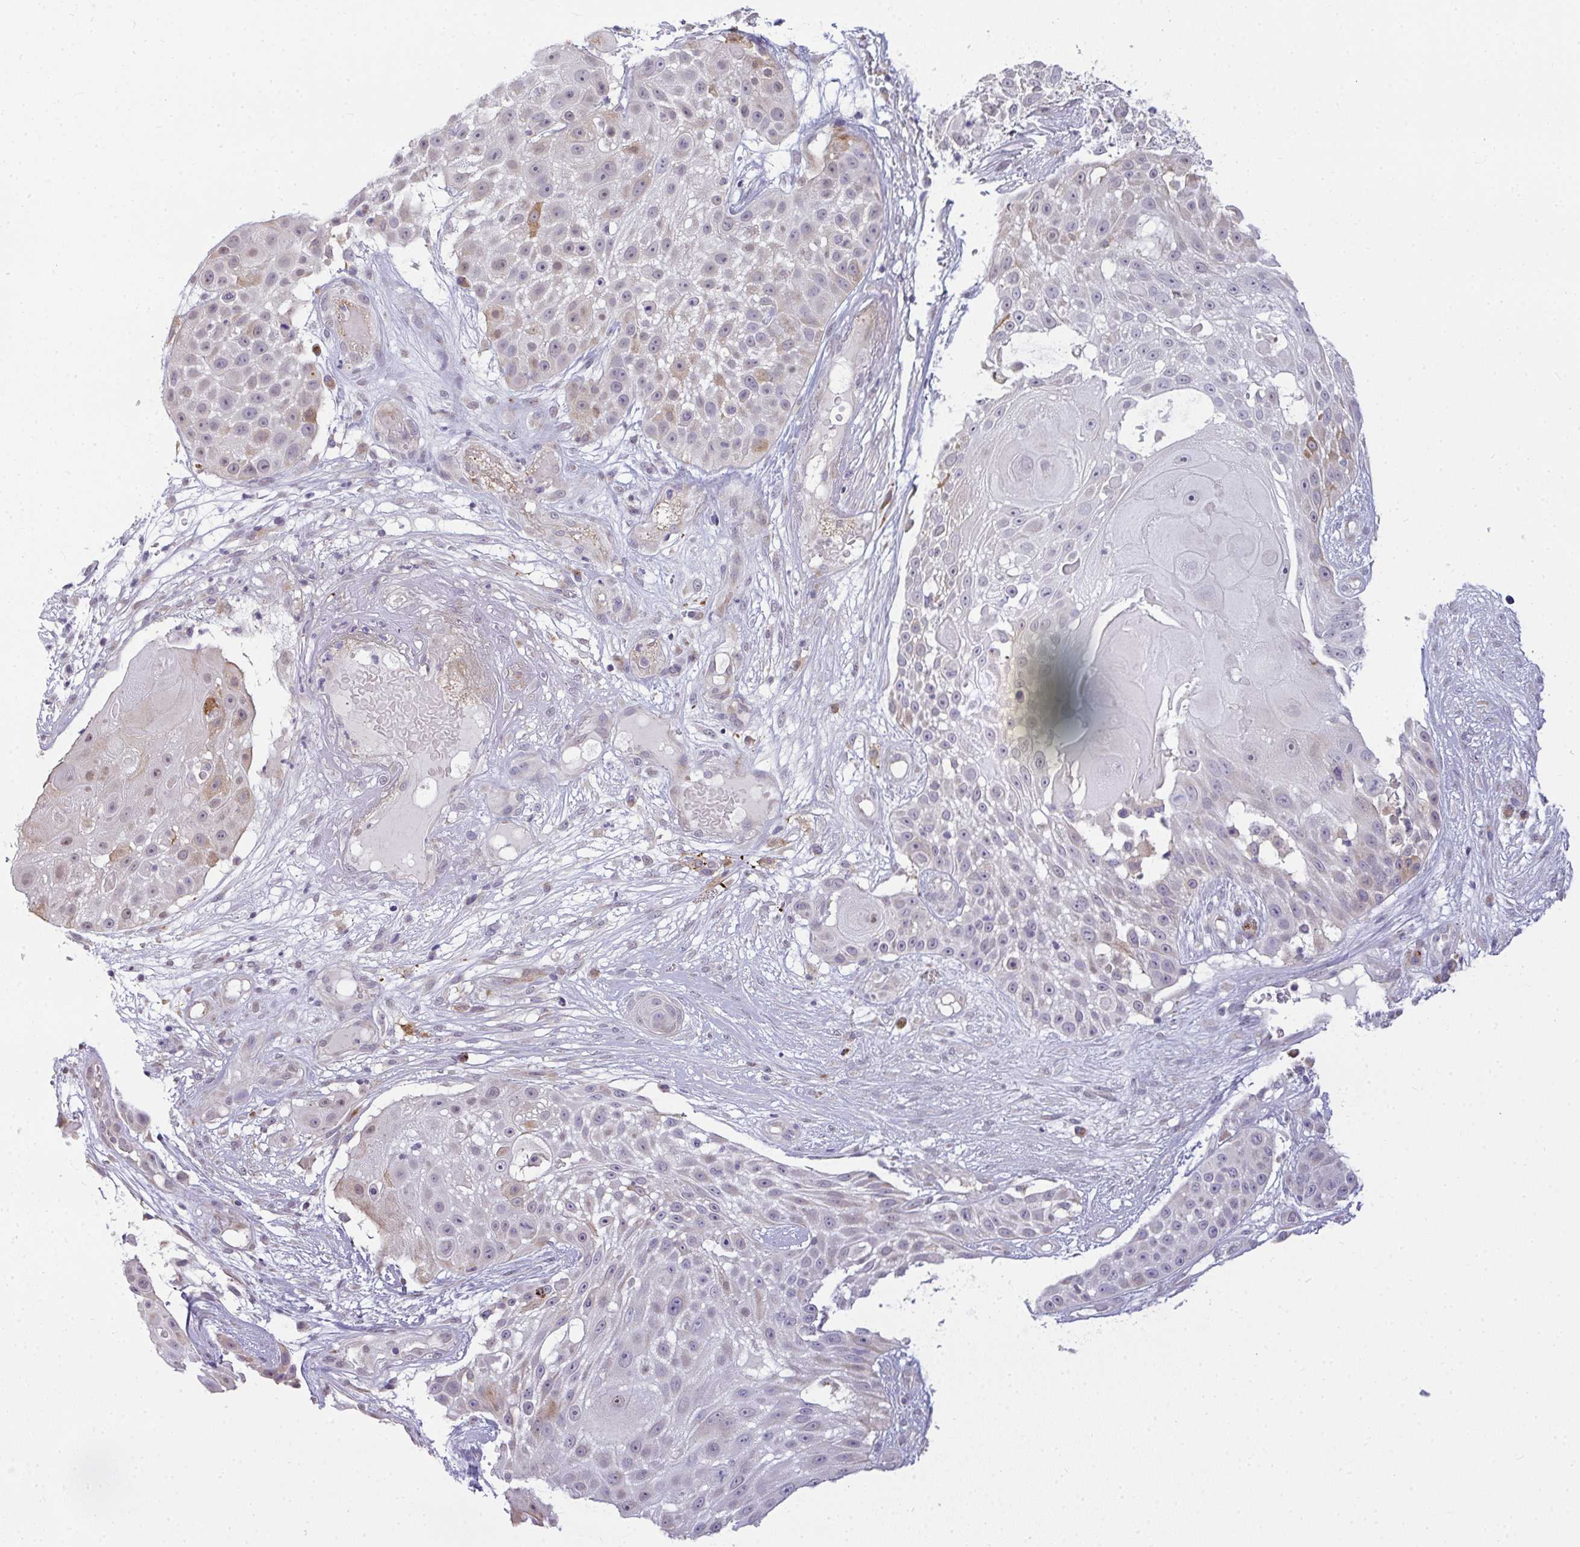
{"staining": {"intensity": "weak", "quantity": "<25%", "location": "cytoplasmic/membranous"}, "tissue": "skin cancer", "cell_type": "Tumor cells", "image_type": "cancer", "snomed": [{"axis": "morphology", "description": "Squamous cell carcinoma, NOS"}, {"axis": "topography", "description": "Skin"}], "caption": "DAB immunohistochemical staining of skin squamous cell carcinoma demonstrates no significant expression in tumor cells. The staining is performed using DAB (3,3'-diaminobenzidine) brown chromogen with nuclei counter-stained in using hematoxylin.", "gene": "SRRM4", "patient": {"sex": "female", "age": 86}}